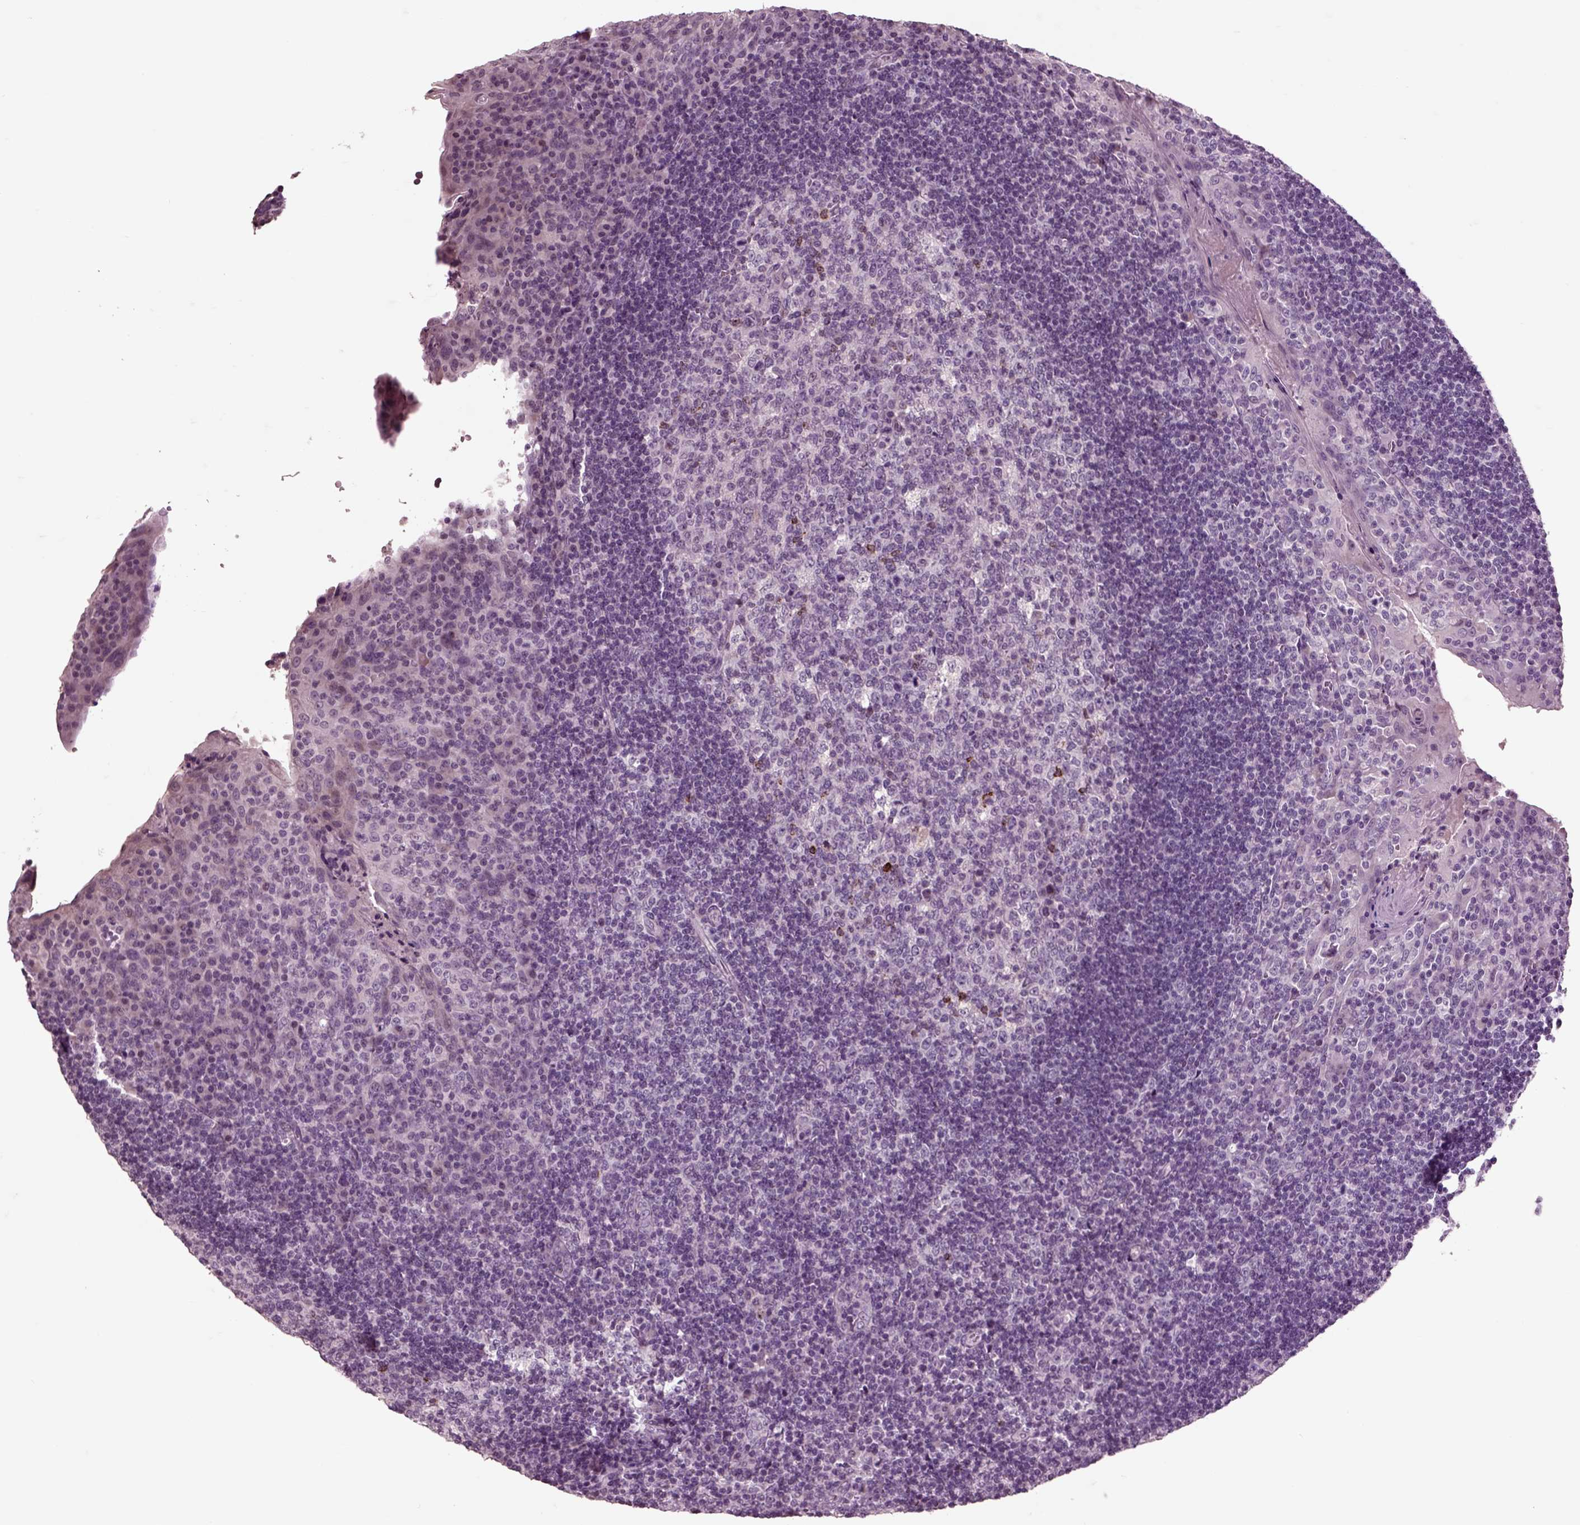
{"staining": {"intensity": "moderate", "quantity": "<25%", "location": "cytoplasmic/membranous"}, "tissue": "tonsil", "cell_type": "Germinal center cells", "image_type": "normal", "snomed": [{"axis": "morphology", "description": "Normal tissue, NOS"}, {"axis": "topography", "description": "Tonsil"}], "caption": "Unremarkable tonsil shows moderate cytoplasmic/membranous staining in approximately <25% of germinal center cells.", "gene": "CHGB", "patient": {"sex": "male", "age": 17}}